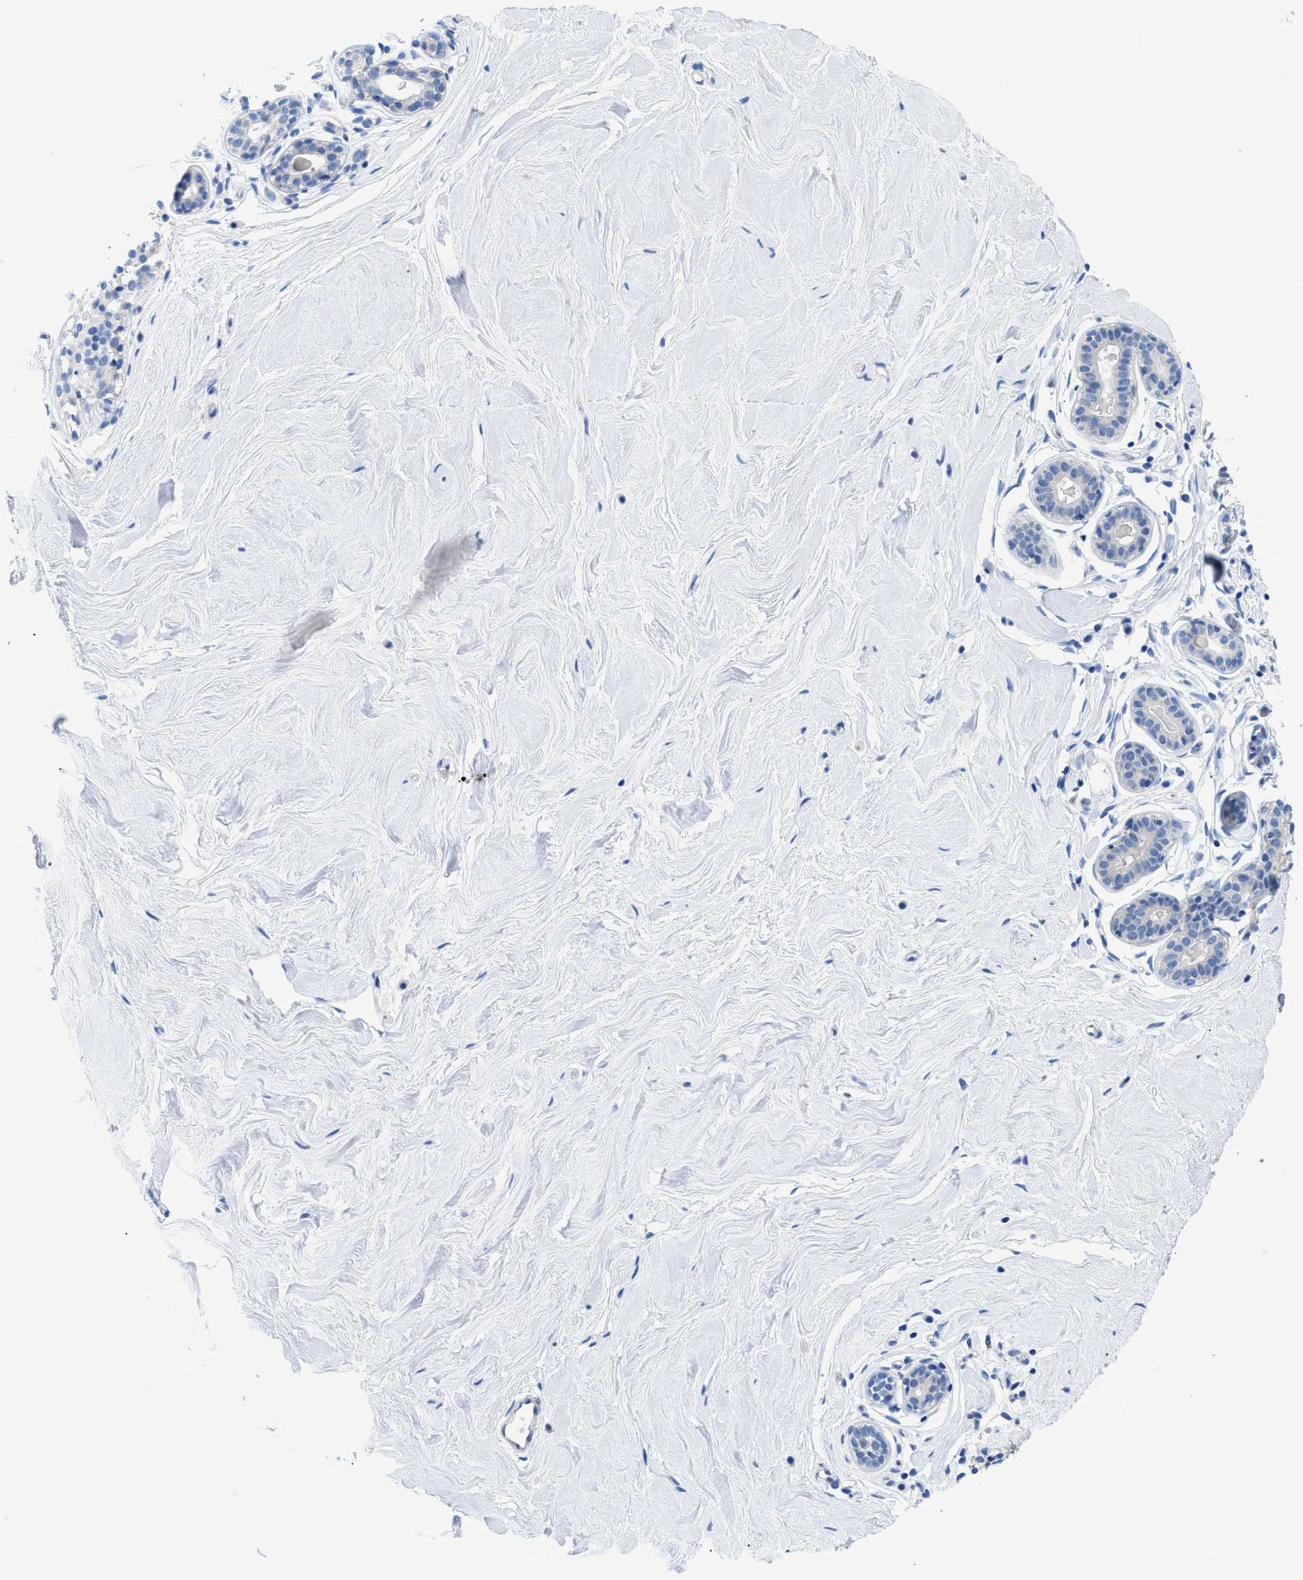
{"staining": {"intensity": "negative", "quantity": "none", "location": "none"}, "tissue": "breast", "cell_type": "Adipocytes", "image_type": "normal", "snomed": [{"axis": "morphology", "description": "Normal tissue, NOS"}, {"axis": "topography", "description": "Breast"}], "caption": "IHC micrograph of normal breast stained for a protein (brown), which shows no expression in adipocytes. The staining is performed using DAB (3,3'-diaminobenzidine) brown chromogen with nuclei counter-stained in using hematoxylin.", "gene": "APOBEC2", "patient": {"sex": "female", "age": 22}}